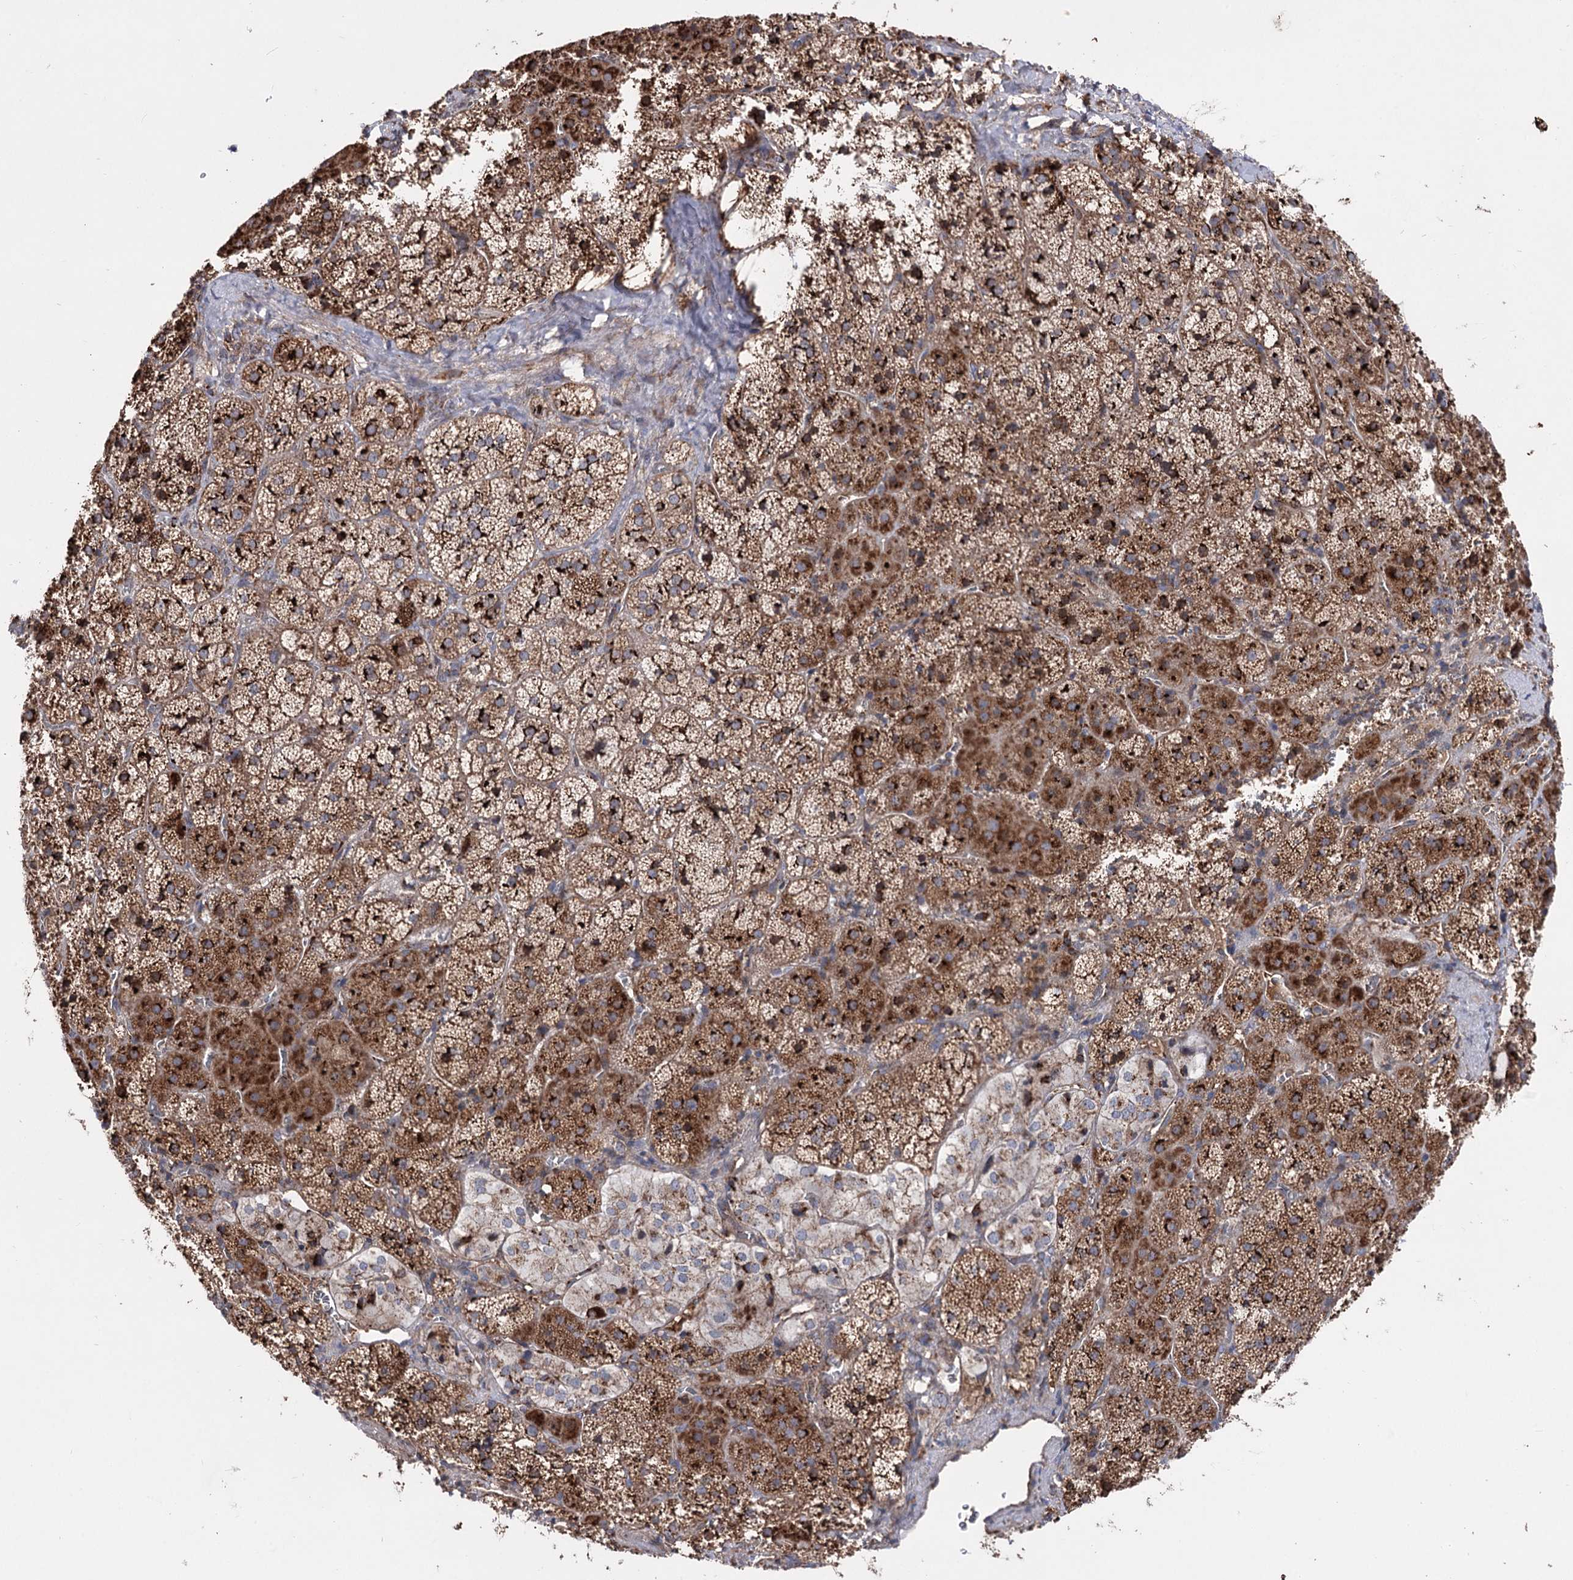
{"staining": {"intensity": "strong", "quantity": ">75%", "location": "cytoplasmic/membranous"}, "tissue": "adrenal gland", "cell_type": "Glandular cells", "image_type": "normal", "snomed": [{"axis": "morphology", "description": "Normal tissue, NOS"}, {"axis": "topography", "description": "Adrenal gland"}], "caption": "This photomicrograph exhibits IHC staining of normal human adrenal gland, with high strong cytoplasmic/membranous positivity in approximately >75% of glandular cells.", "gene": "ARHGAP20", "patient": {"sex": "female", "age": 44}}